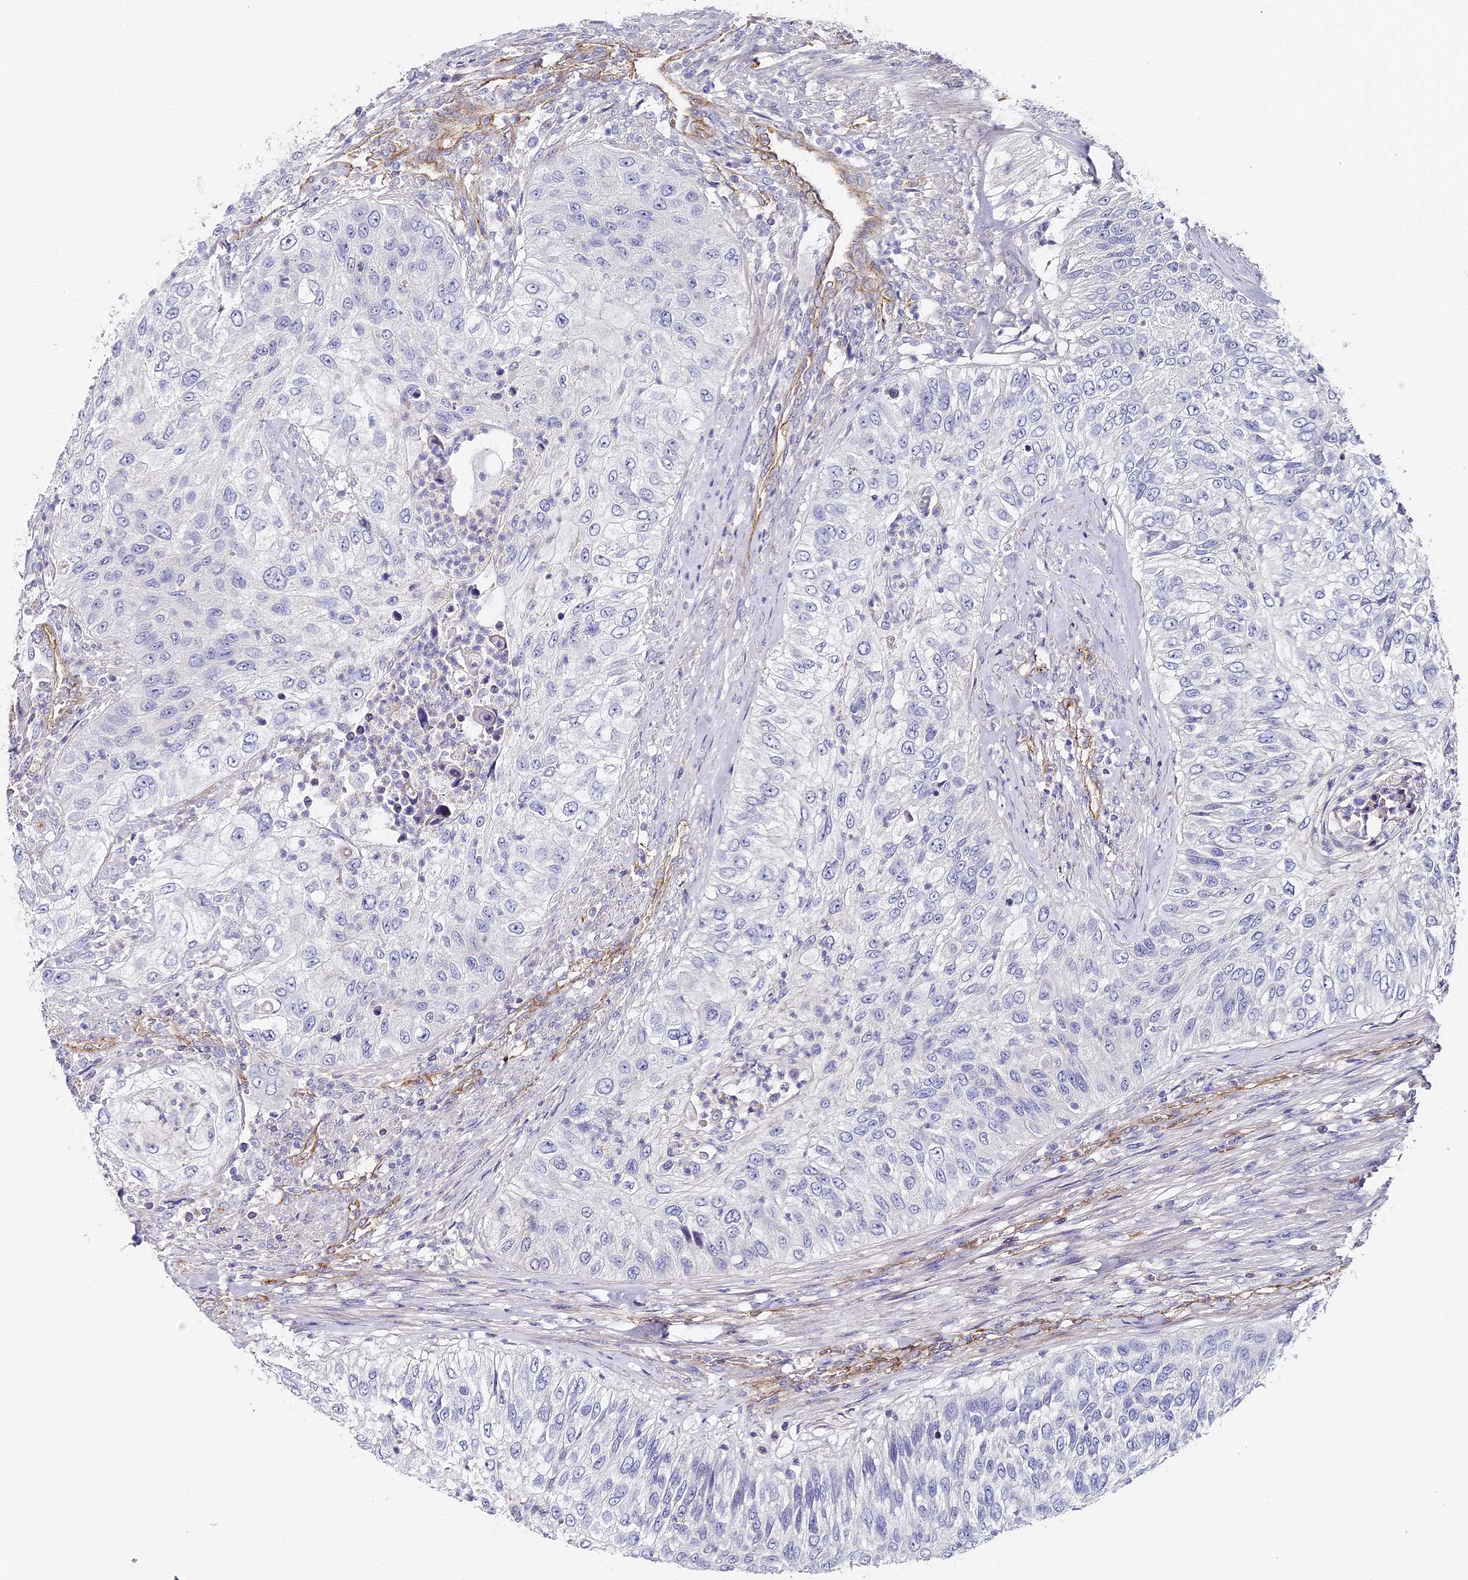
{"staining": {"intensity": "negative", "quantity": "none", "location": "none"}, "tissue": "urothelial cancer", "cell_type": "Tumor cells", "image_type": "cancer", "snomed": [{"axis": "morphology", "description": "Urothelial carcinoma, High grade"}, {"axis": "topography", "description": "Urinary bladder"}], "caption": "There is no significant positivity in tumor cells of high-grade urothelial carcinoma.", "gene": "CCDC30", "patient": {"sex": "female", "age": 60}}